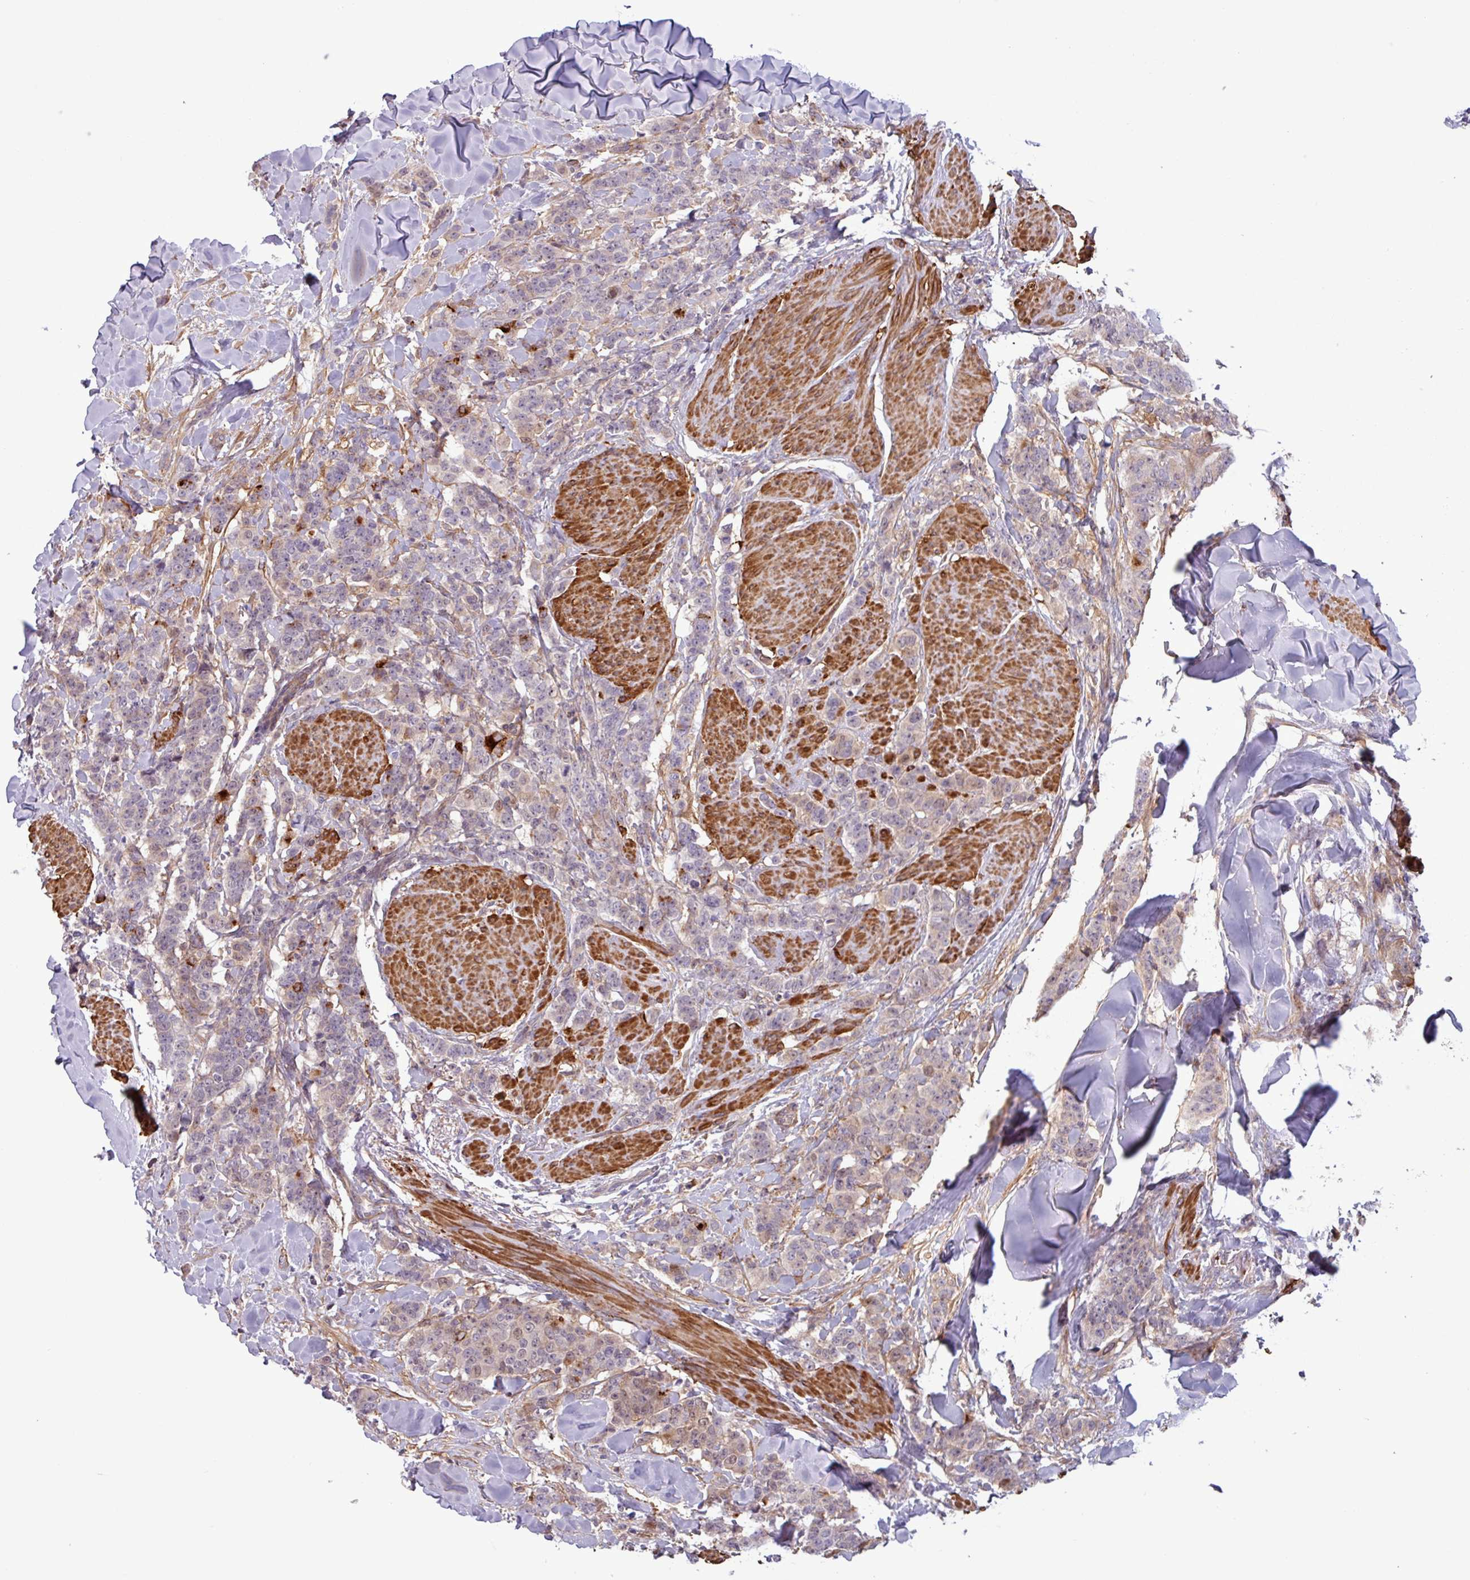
{"staining": {"intensity": "negative", "quantity": "none", "location": "none"}, "tissue": "breast cancer", "cell_type": "Tumor cells", "image_type": "cancer", "snomed": [{"axis": "morphology", "description": "Duct carcinoma"}, {"axis": "topography", "description": "Breast"}], "caption": "High magnification brightfield microscopy of breast cancer stained with DAB (3,3'-diaminobenzidine) (brown) and counterstained with hematoxylin (blue): tumor cells show no significant expression.", "gene": "PCED1A", "patient": {"sex": "female", "age": 40}}